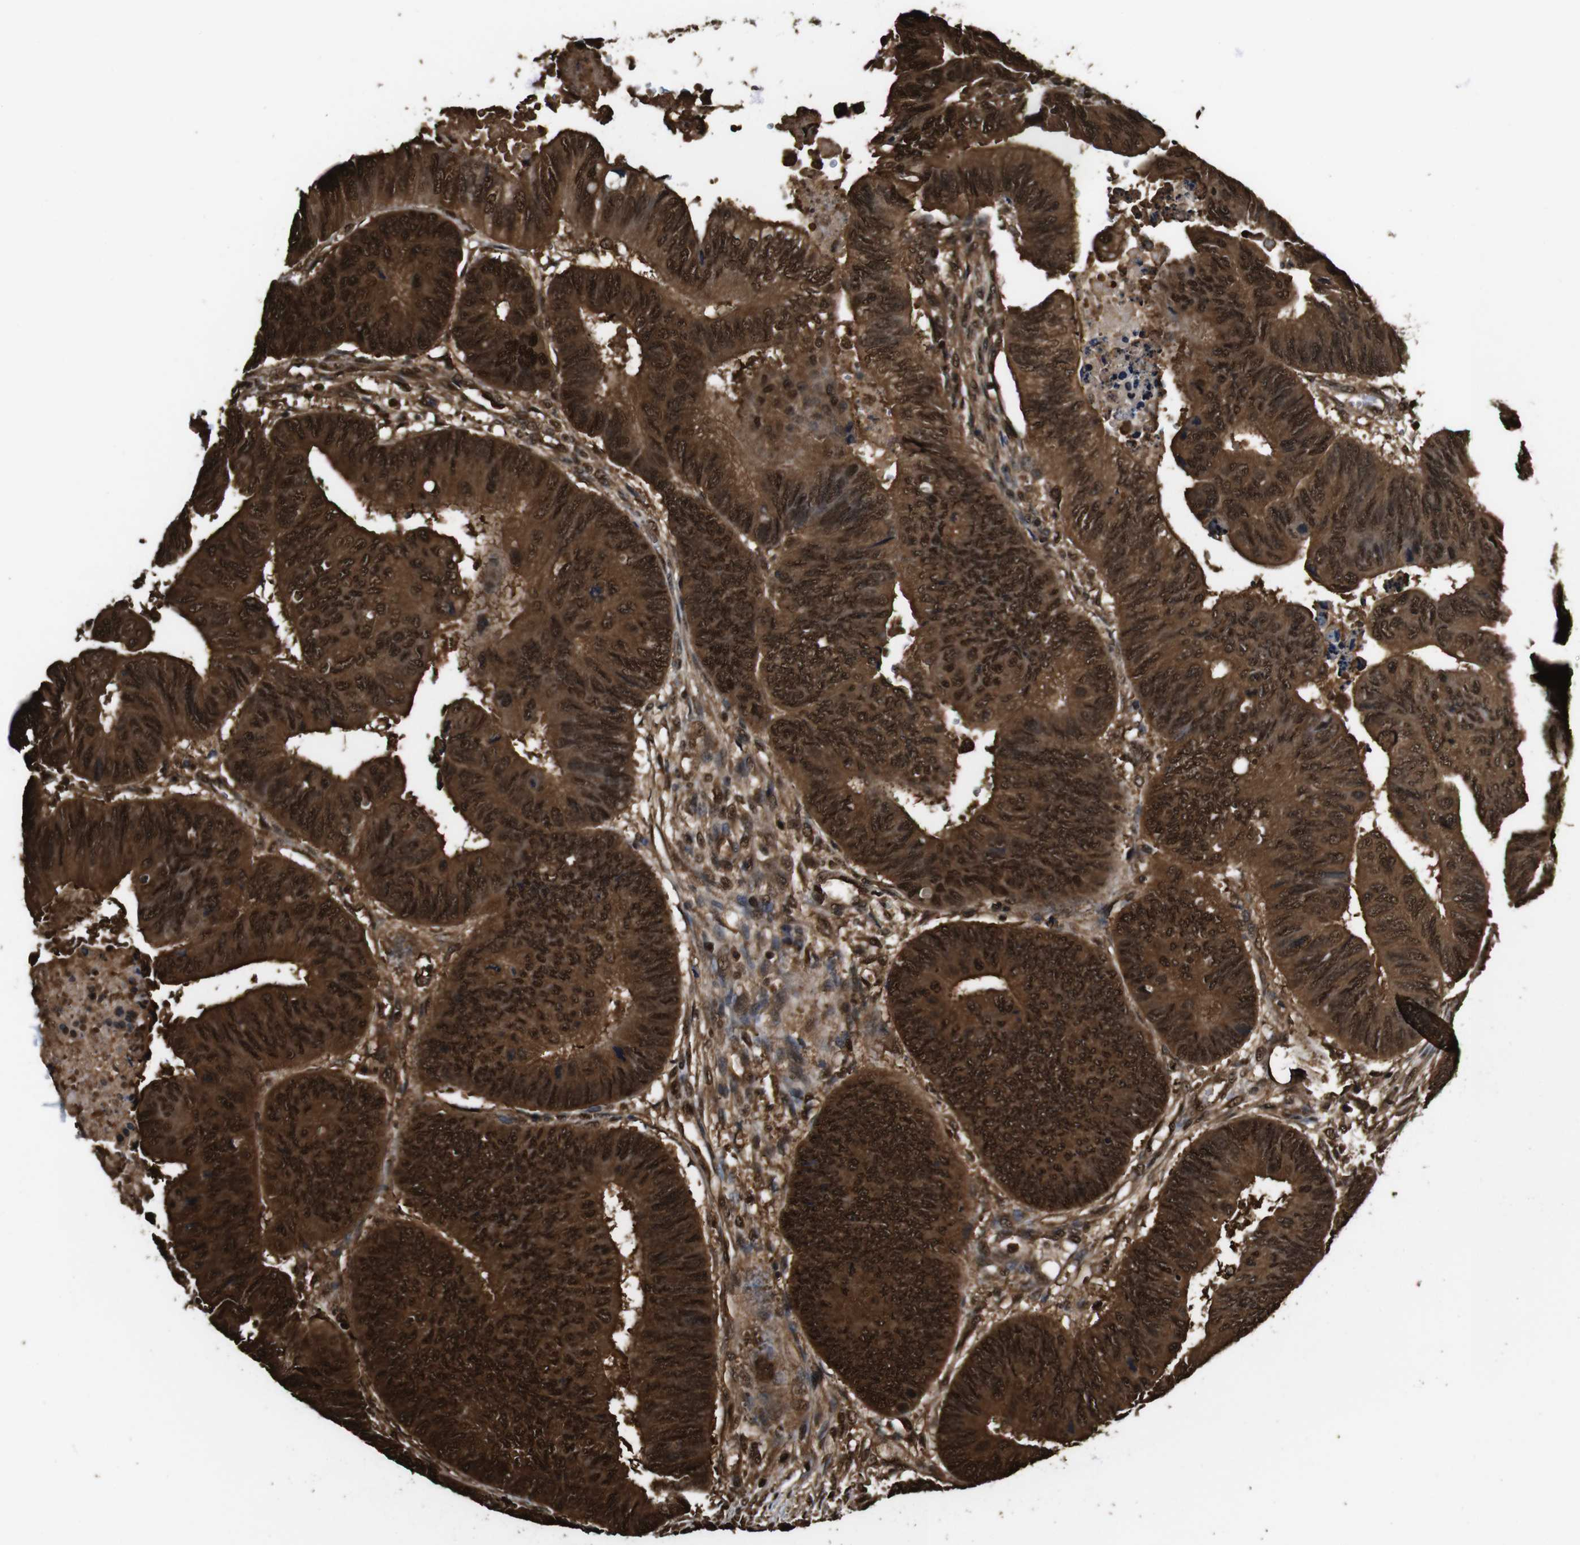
{"staining": {"intensity": "strong", "quantity": ">75%", "location": "cytoplasmic/membranous,nuclear"}, "tissue": "colorectal cancer", "cell_type": "Tumor cells", "image_type": "cancer", "snomed": [{"axis": "morphology", "description": "Normal tissue, NOS"}, {"axis": "morphology", "description": "Adenocarcinoma, NOS"}, {"axis": "topography", "description": "Rectum"}, {"axis": "topography", "description": "Peripheral nerve tissue"}], "caption": "Immunohistochemistry staining of colorectal adenocarcinoma, which shows high levels of strong cytoplasmic/membranous and nuclear staining in approximately >75% of tumor cells indicating strong cytoplasmic/membranous and nuclear protein positivity. The staining was performed using DAB (brown) for protein detection and nuclei were counterstained in hematoxylin (blue).", "gene": "VCP", "patient": {"sex": "male", "age": 92}}